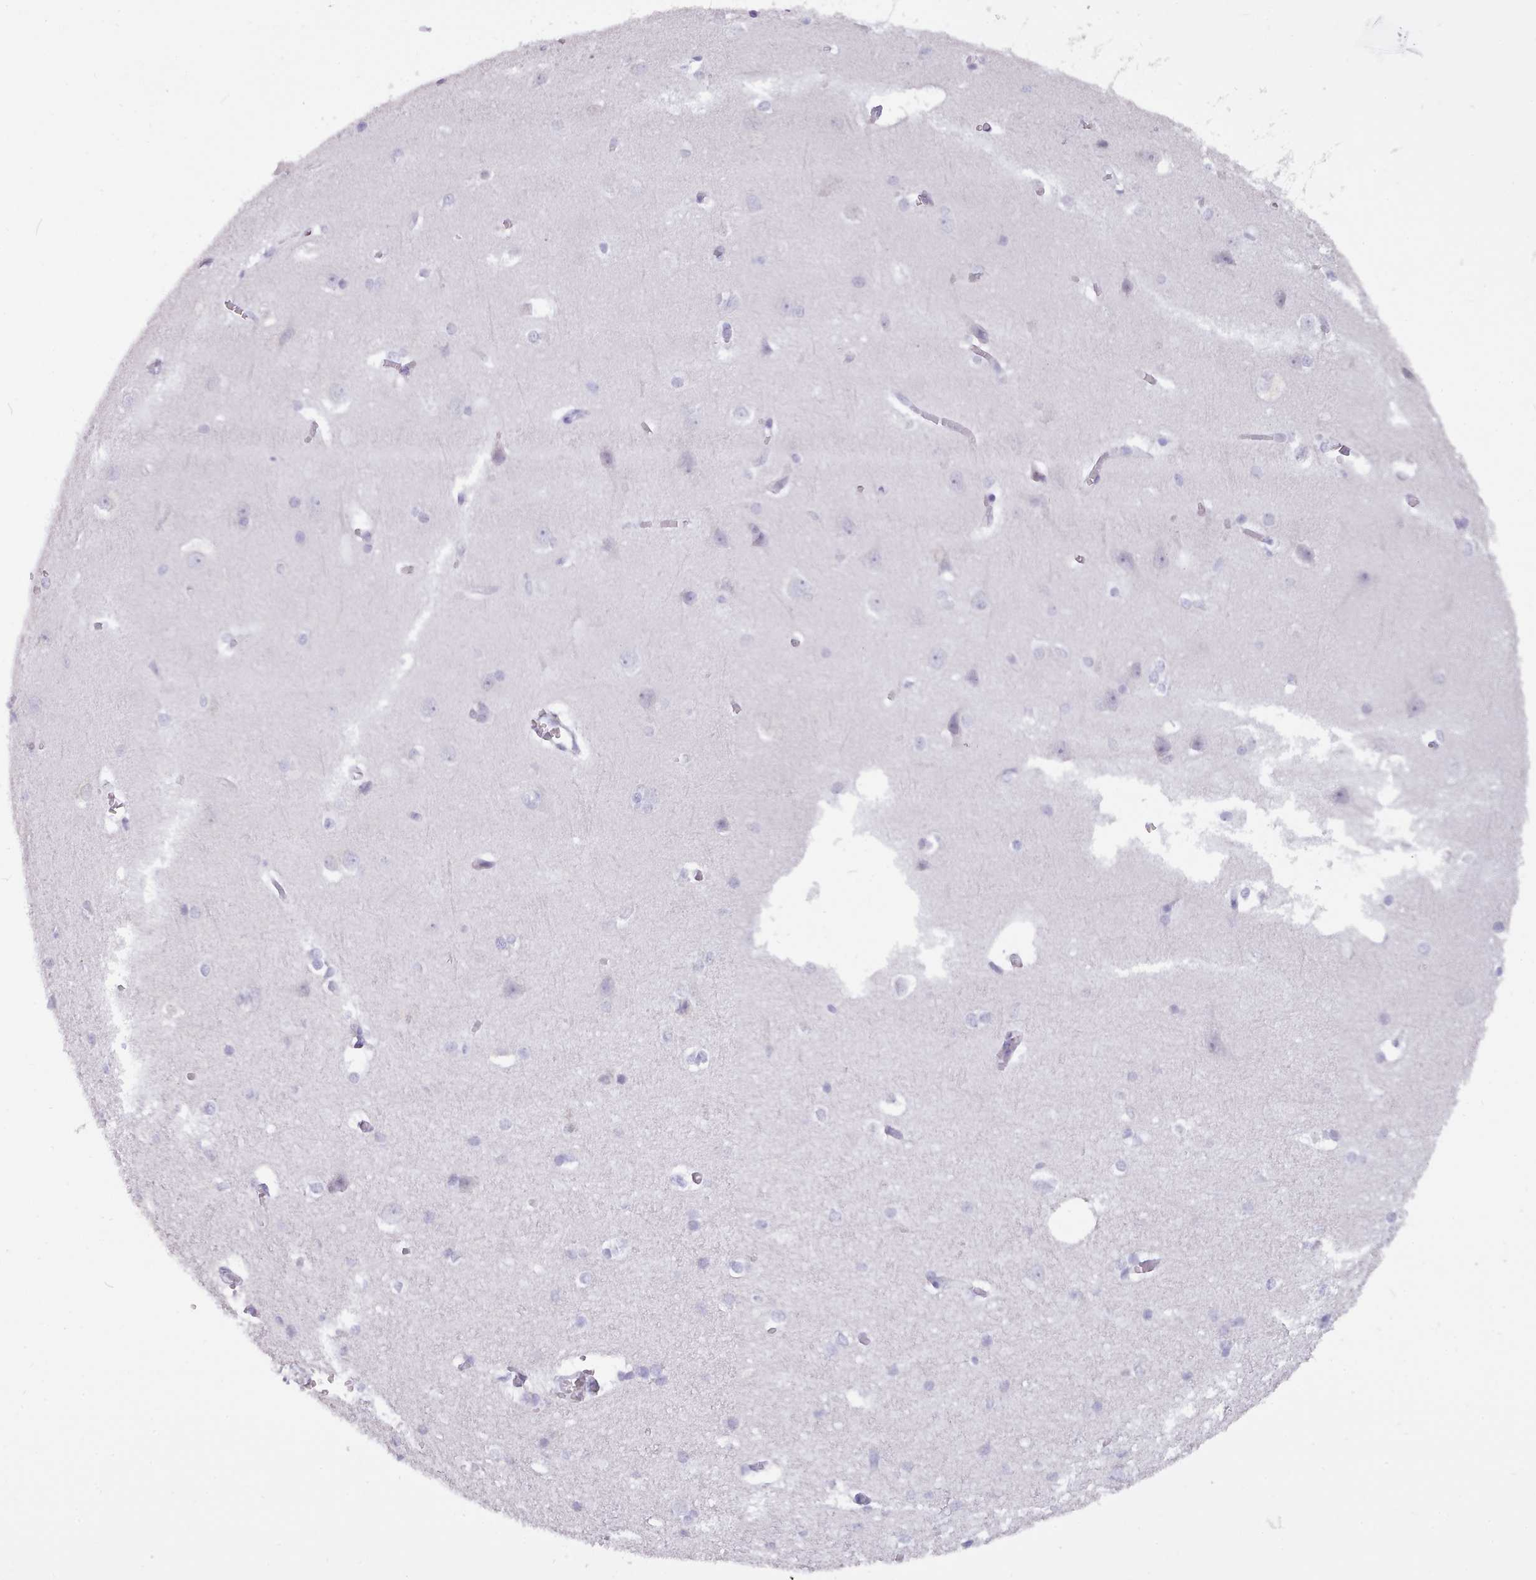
{"staining": {"intensity": "negative", "quantity": "none", "location": "none"}, "tissue": "cerebral cortex", "cell_type": "Endothelial cells", "image_type": "normal", "snomed": [{"axis": "morphology", "description": "Normal tissue, NOS"}, {"axis": "topography", "description": "Cerebral cortex"}], "caption": "IHC of normal cerebral cortex exhibits no positivity in endothelial cells.", "gene": "CYP2A13", "patient": {"sex": "male", "age": 37}}